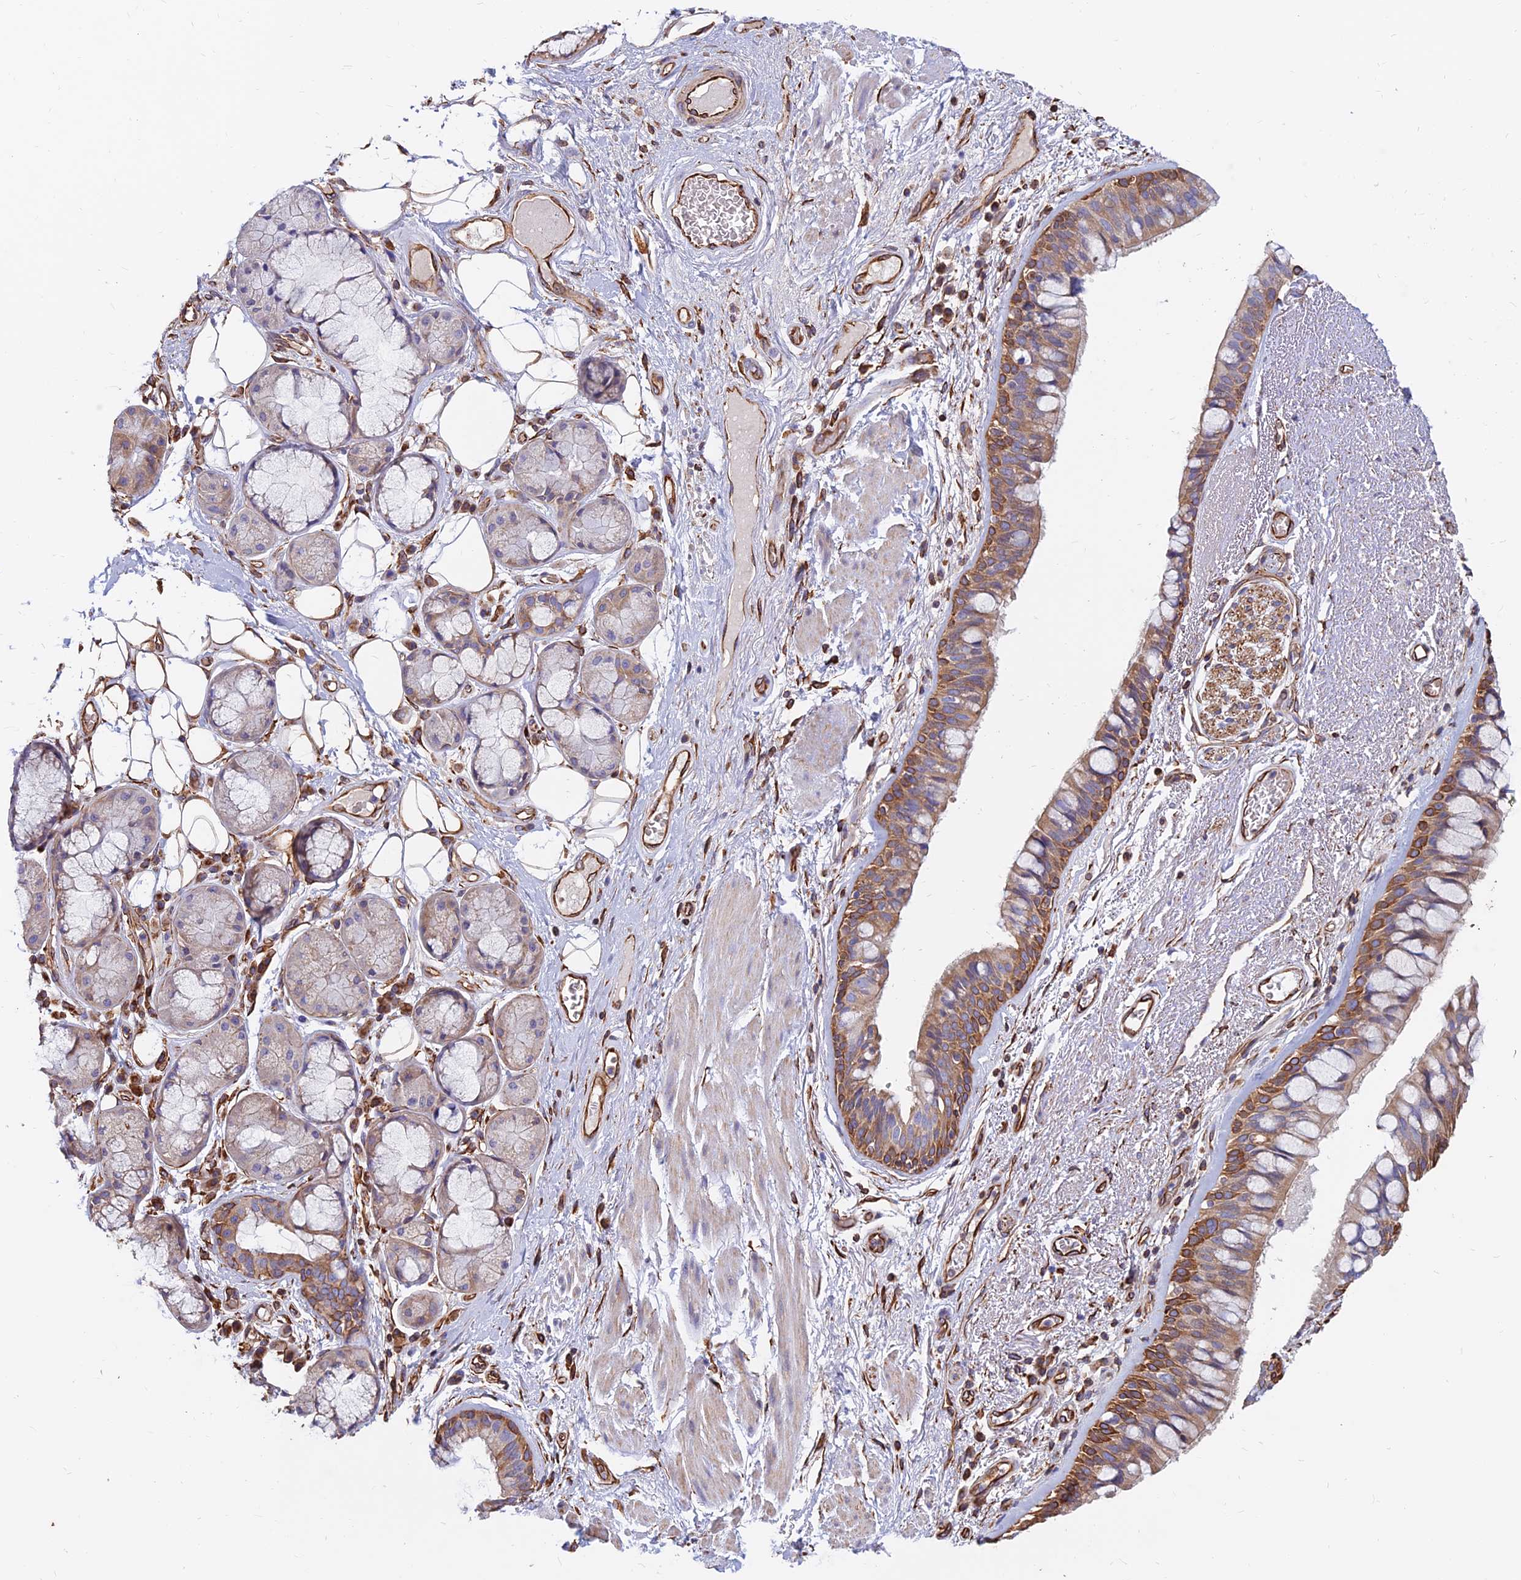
{"staining": {"intensity": "moderate", "quantity": ">75%", "location": "cytoplasmic/membranous"}, "tissue": "bronchus", "cell_type": "Respiratory epithelial cells", "image_type": "normal", "snomed": [{"axis": "morphology", "description": "Normal tissue, NOS"}, {"axis": "morphology", "description": "Squamous cell carcinoma, NOS"}, {"axis": "topography", "description": "Lymph node"}, {"axis": "topography", "description": "Bronchus"}, {"axis": "topography", "description": "Lung"}], "caption": "Respiratory epithelial cells demonstrate medium levels of moderate cytoplasmic/membranous positivity in about >75% of cells in unremarkable human bronchus. (IHC, brightfield microscopy, high magnification).", "gene": "CDK18", "patient": {"sex": "male", "age": 66}}